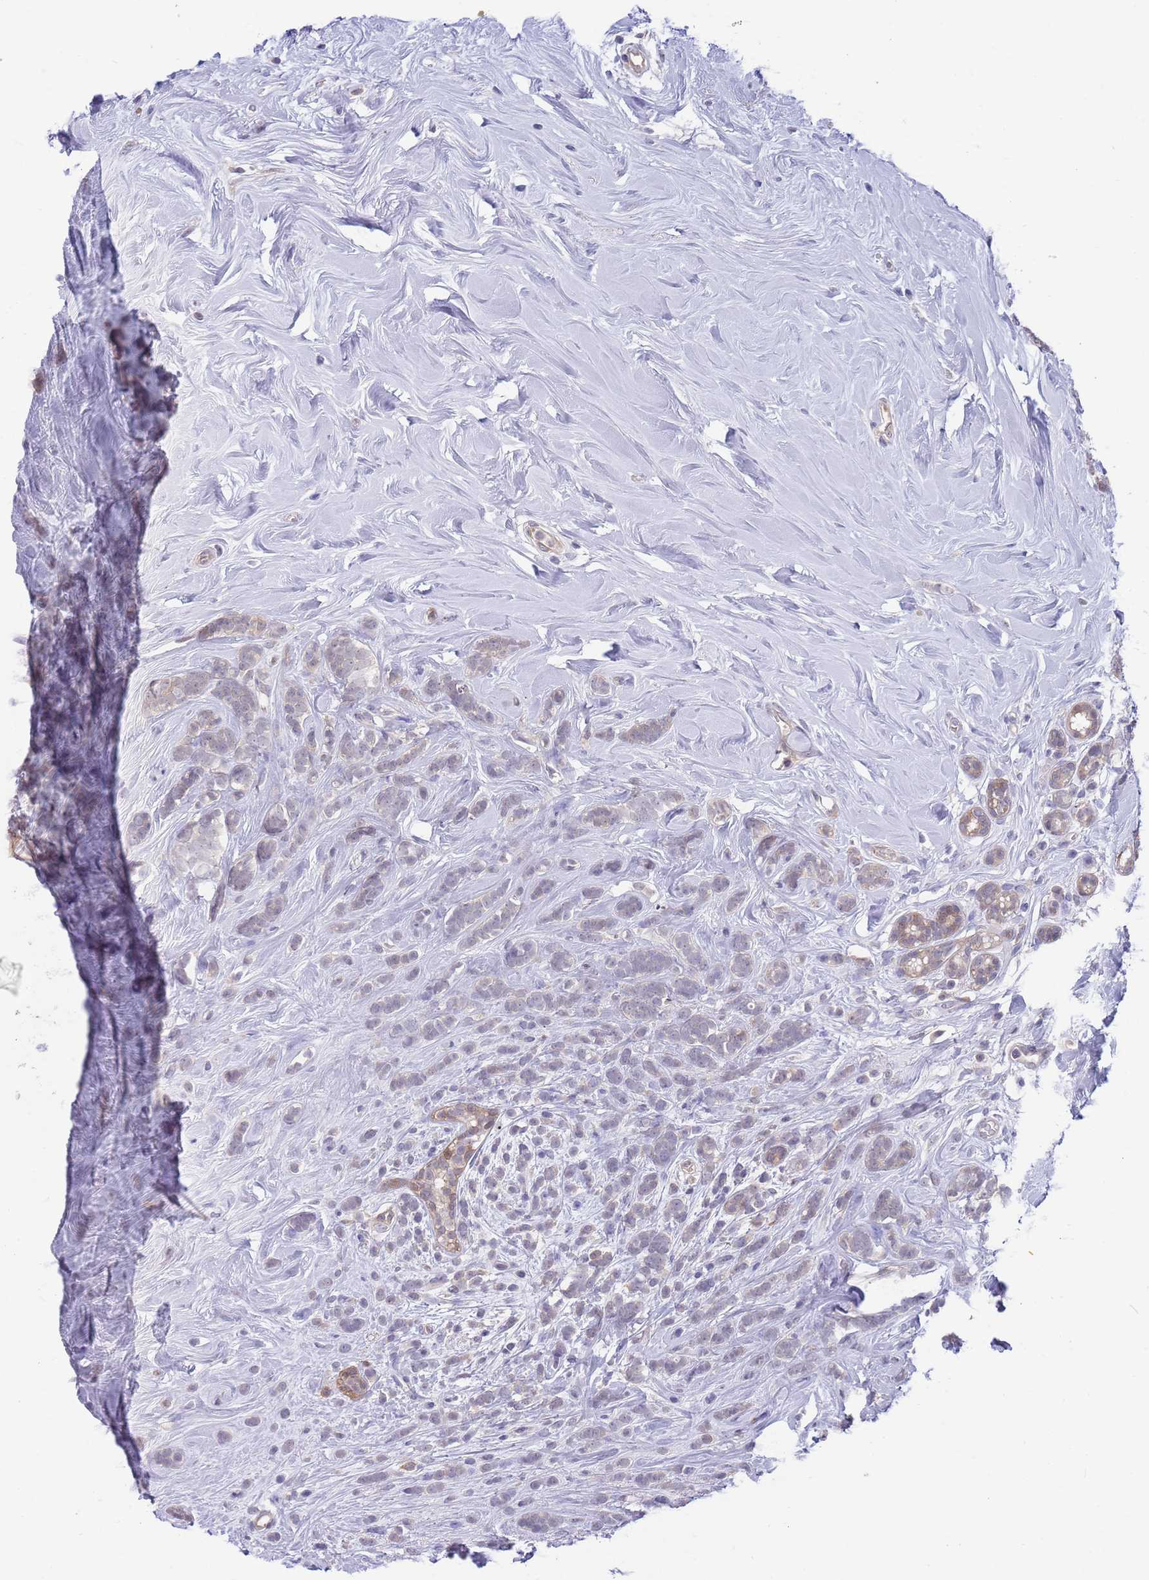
{"staining": {"intensity": "negative", "quantity": "none", "location": "none"}, "tissue": "breast cancer", "cell_type": "Tumor cells", "image_type": "cancer", "snomed": [{"axis": "morphology", "description": "Lobular carcinoma"}, {"axis": "topography", "description": "Breast"}], "caption": "Protein analysis of breast cancer displays no significant positivity in tumor cells.", "gene": "AP5S1", "patient": {"sex": "female", "age": 58}}